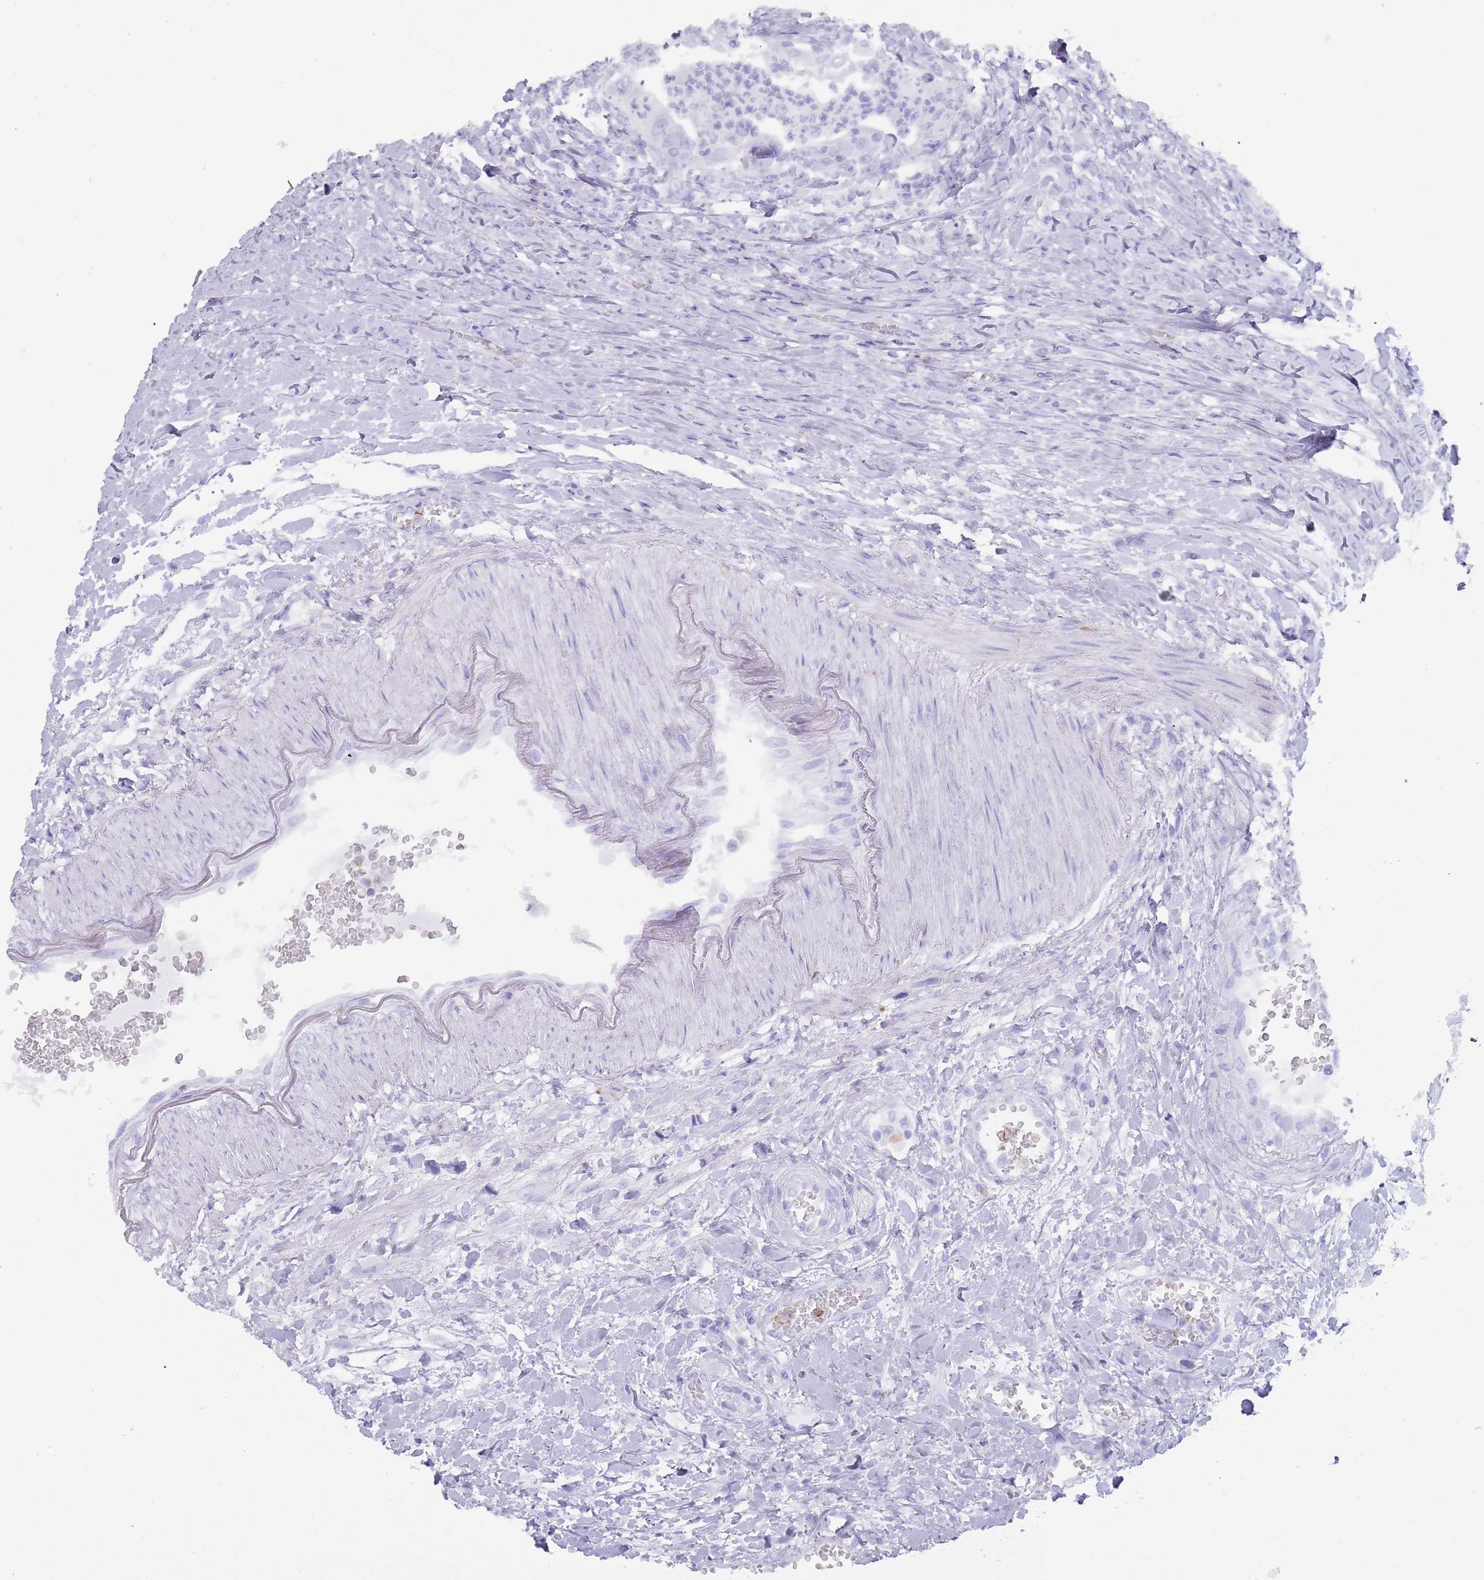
{"staining": {"intensity": "negative", "quantity": "none", "location": "none"}, "tissue": "colorectal cancer", "cell_type": "Tumor cells", "image_type": "cancer", "snomed": [{"axis": "morphology", "description": "Adenocarcinoma, NOS"}, {"axis": "topography", "description": "Rectum"}], "caption": "Micrograph shows no protein positivity in tumor cells of colorectal cancer tissue. (DAB (3,3'-diaminobenzidine) immunohistochemistry (IHC) visualized using brightfield microscopy, high magnification).", "gene": "TMEM251", "patient": {"sex": "male", "age": 63}}